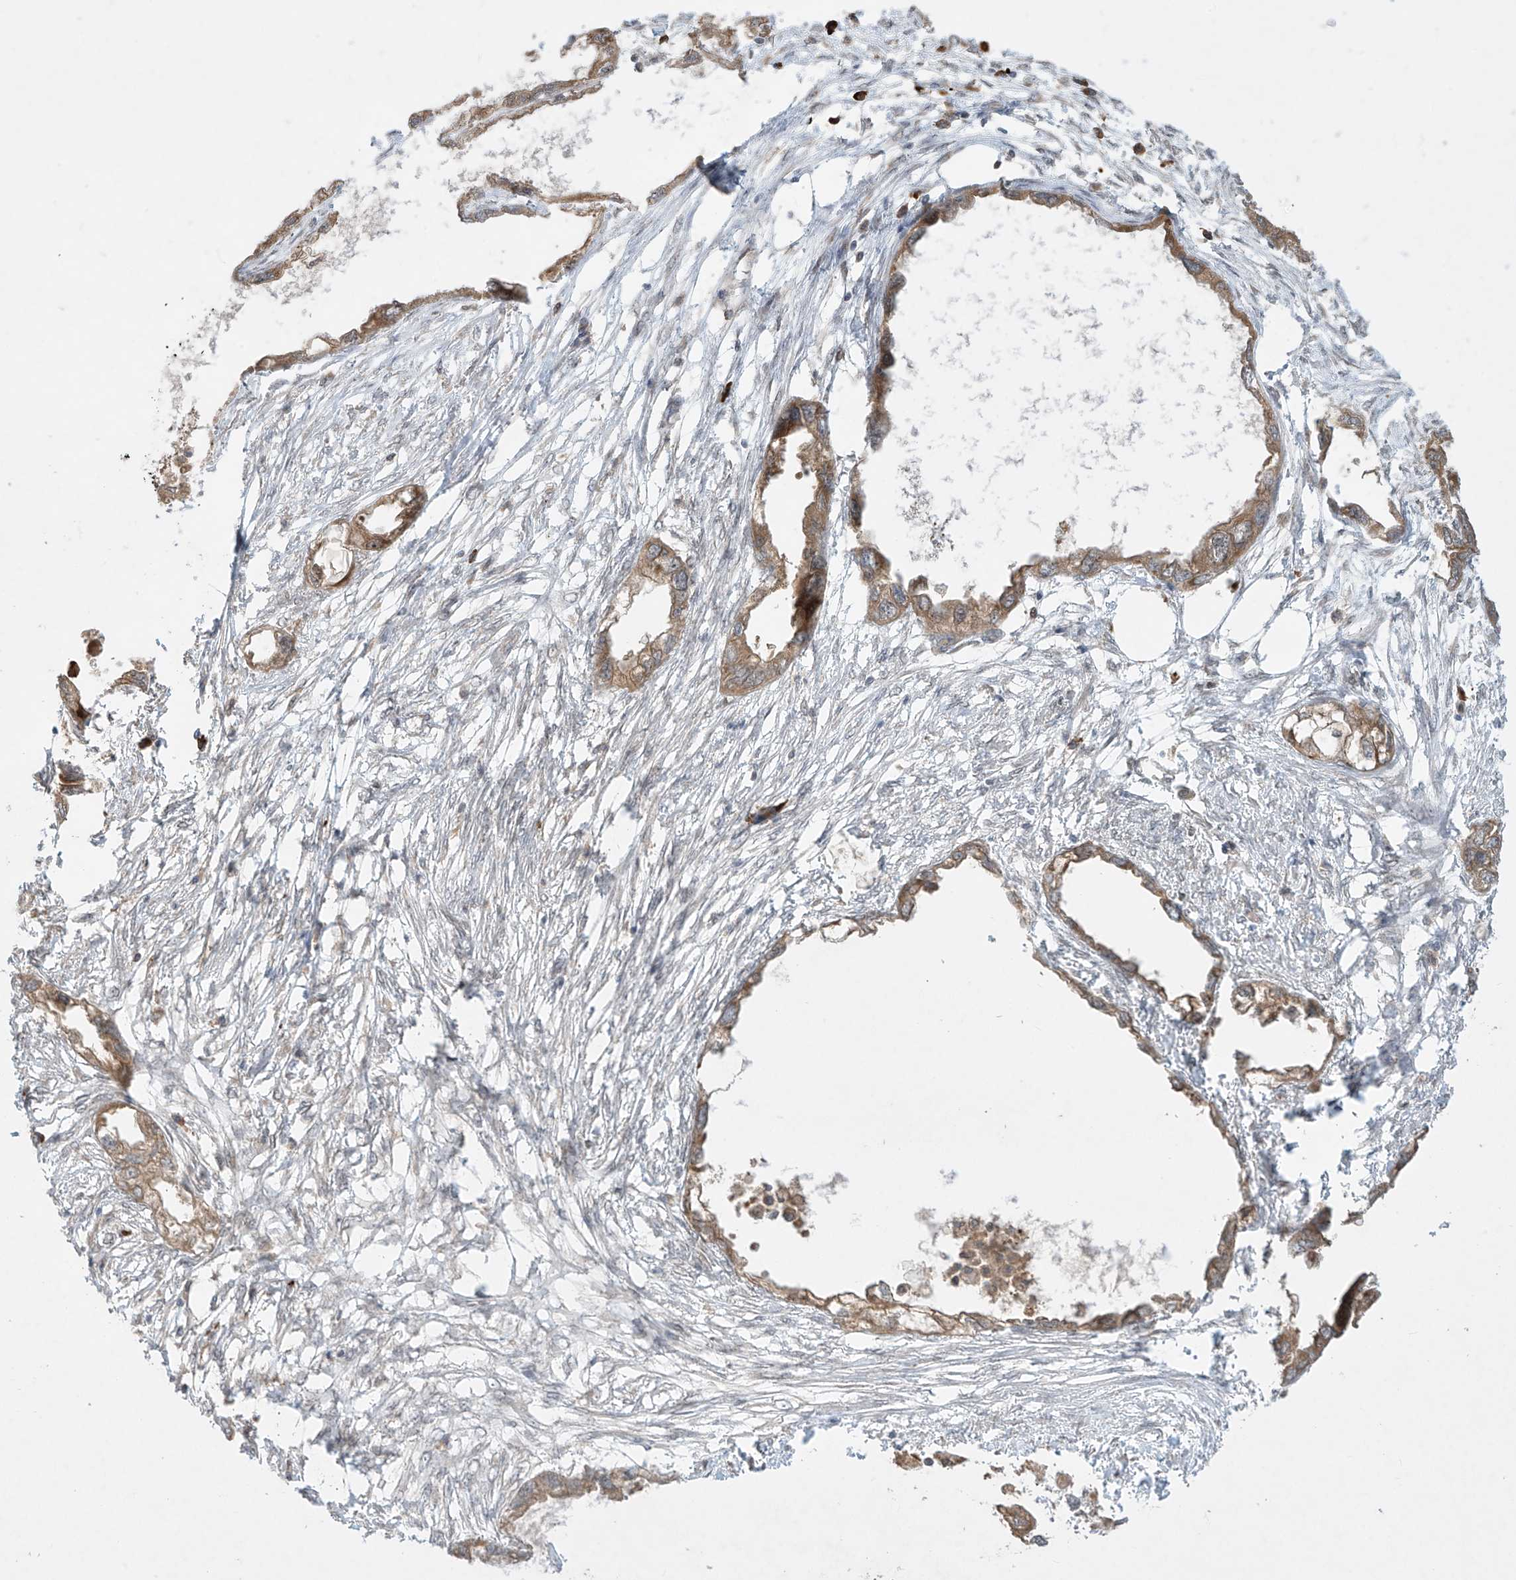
{"staining": {"intensity": "moderate", "quantity": ">75%", "location": "cytoplasmic/membranous"}, "tissue": "endometrial cancer", "cell_type": "Tumor cells", "image_type": "cancer", "snomed": [{"axis": "morphology", "description": "Adenocarcinoma, NOS"}, {"axis": "morphology", "description": "Adenocarcinoma, metastatic, NOS"}, {"axis": "topography", "description": "Adipose tissue"}, {"axis": "topography", "description": "Endometrium"}], "caption": "Immunohistochemistry (IHC) (DAB (3,3'-diaminobenzidine)) staining of endometrial cancer shows moderate cytoplasmic/membranous protein expression in approximately >75% of tumor cells.", "gene": "PPAT", "patient": {"sex": "female", "age": 67}}